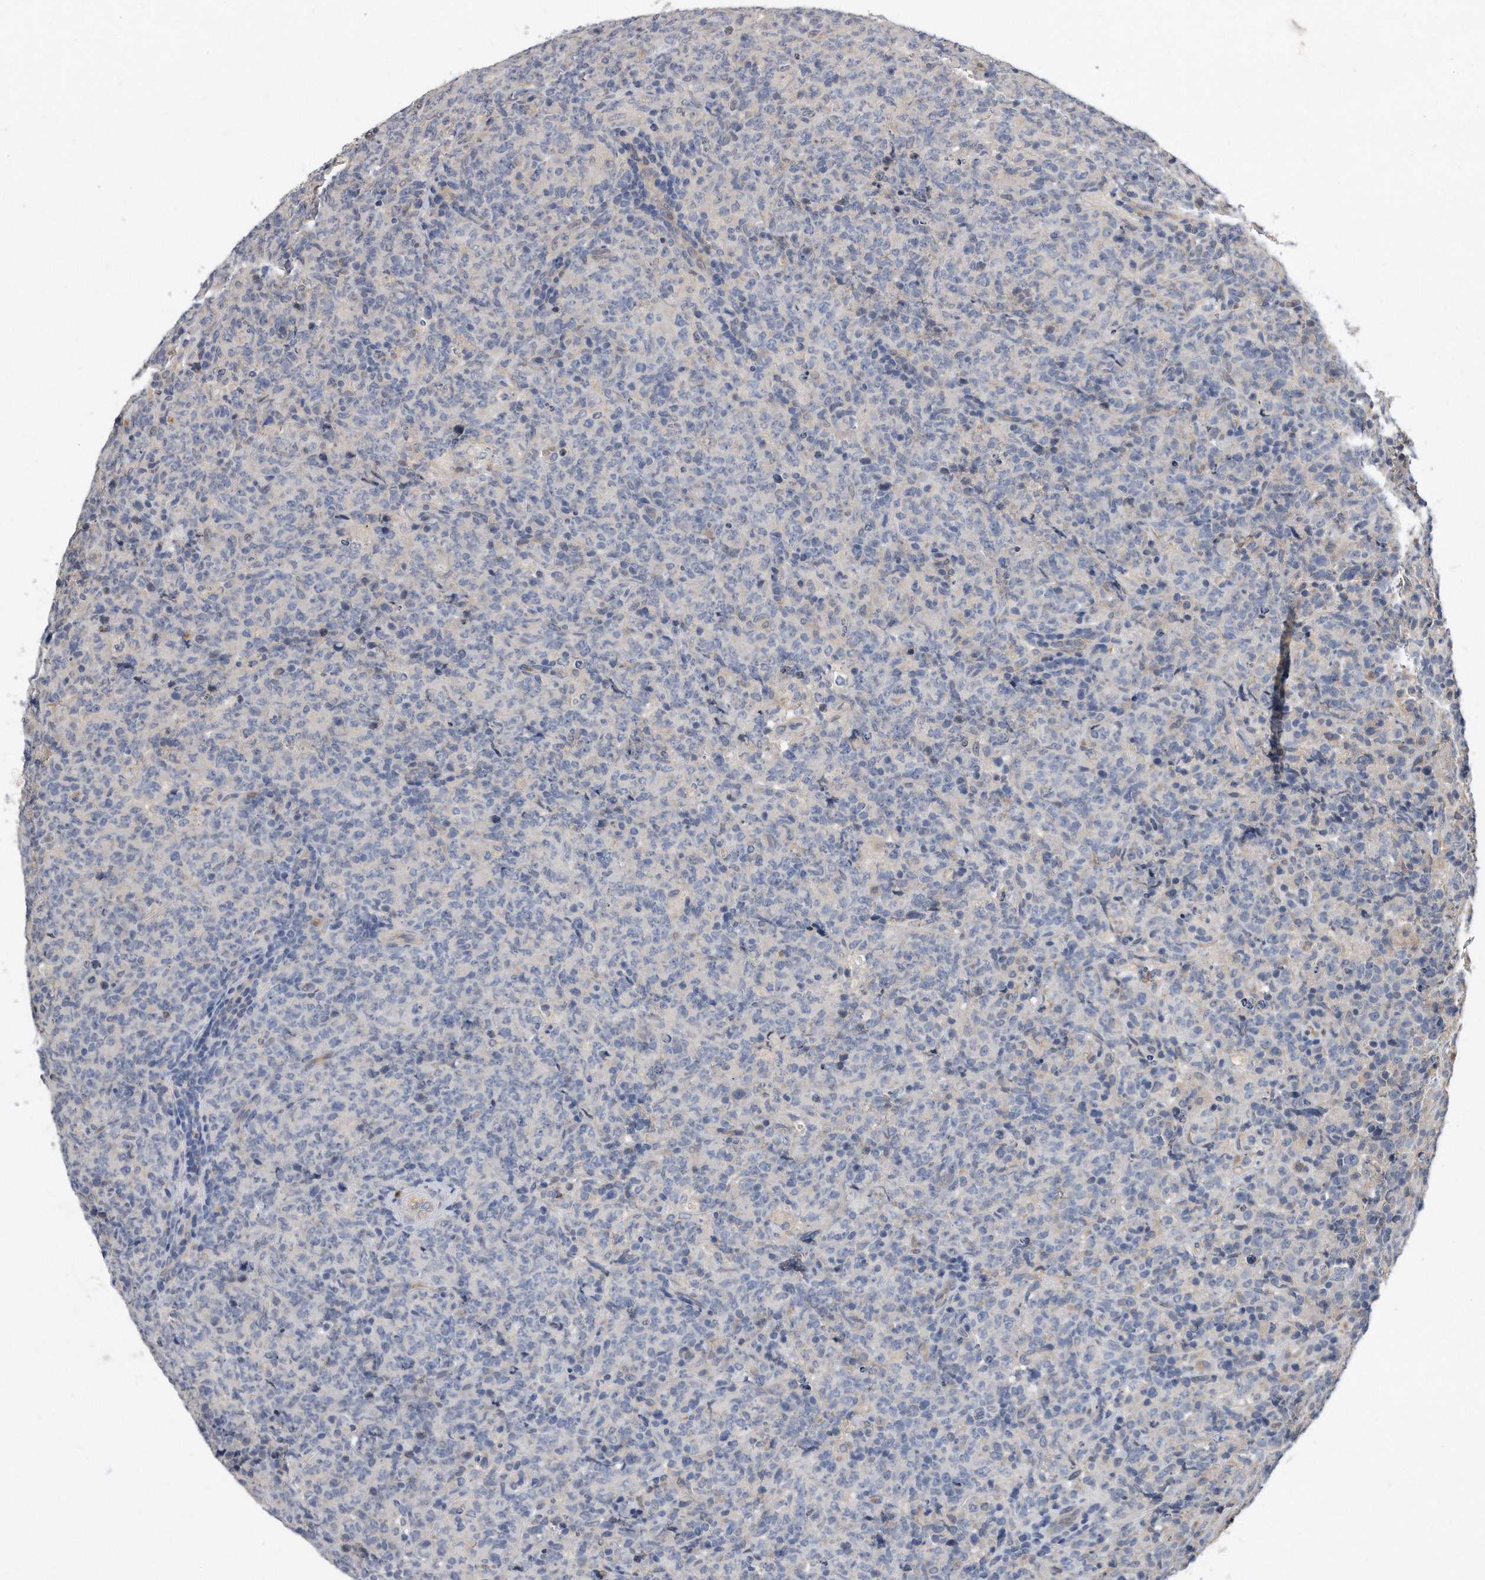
{"staining": {"intensity": "negative", "quantity": "none", "location": "none"}, "tissue": "lymphoma", "cell_type": "Tumor cells", "image_type": "cancer", "snomed": [{"axis": "morphology", "description": "Malignant lymphoma, non-Hodgkin's type, High grade"}, {"axis": "topography", "description": "Tonsil"}], "caption": "Tumor cells are negative for protein expression in human high-grade malignant lymphoma, non-Hodgkin's type.", "gene": "HOMER3", "patient": {"sex": "female", "age": 36}}